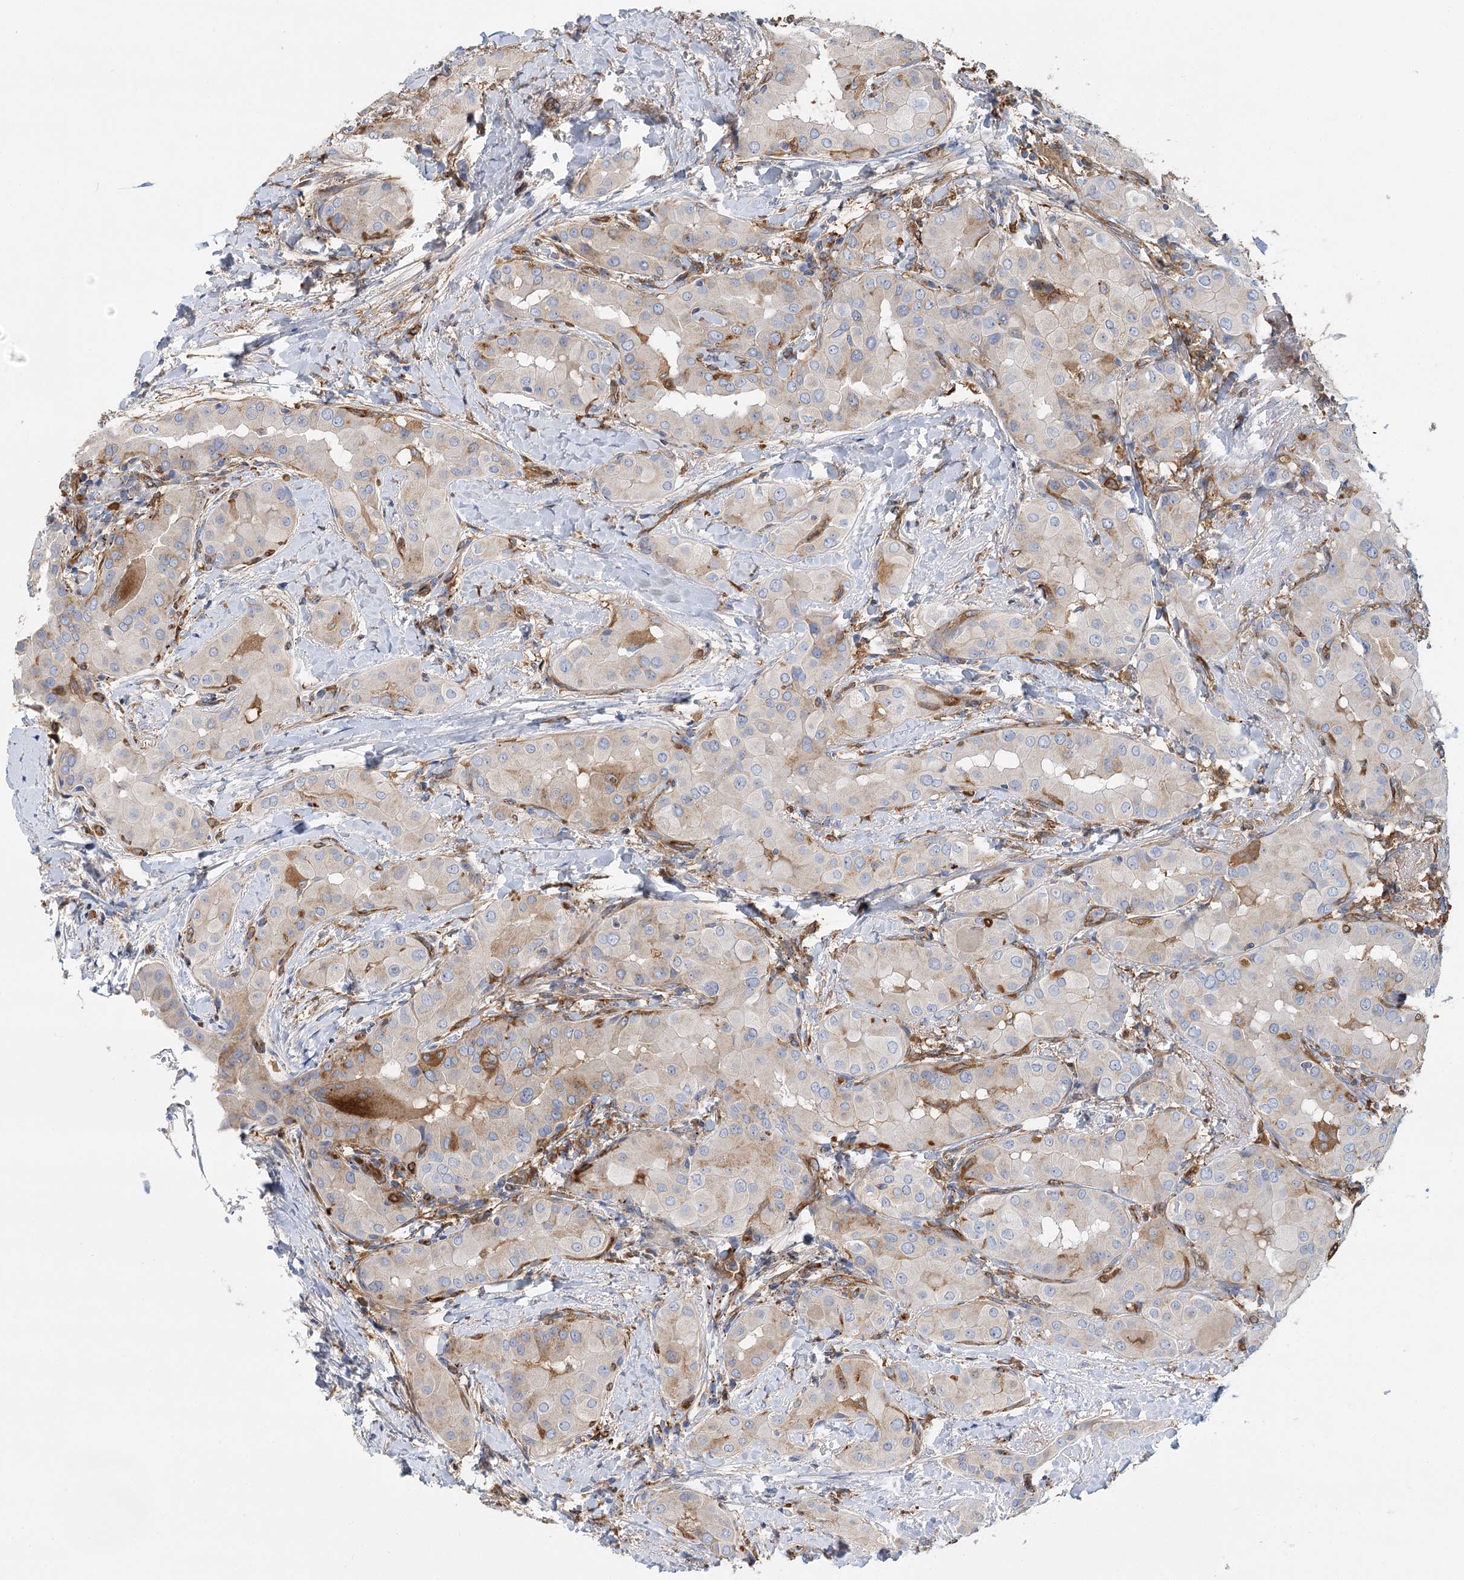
{"staining": {"intensity": "negative", "quantity": "none", "location": "none"}, "tissue": "thyroid cancer", "cell_type": "Tumor cells", "image_type": "cancer", "snomed": [{"axis": "morphology", "description": "Papillary adenocarcinoma, NOS"}, {"axis": "topography", "description": "Thyroid gland"}], "caption": "Immunohistochemistry (IHC) histopathology image of human thyroid cancer (papillary adenocarcinoma) stained for a protein (brown), which demonstrates no staining in tumor cells.", "gene": "GUSB", "patient": {"sex": "male", "age": 33}}